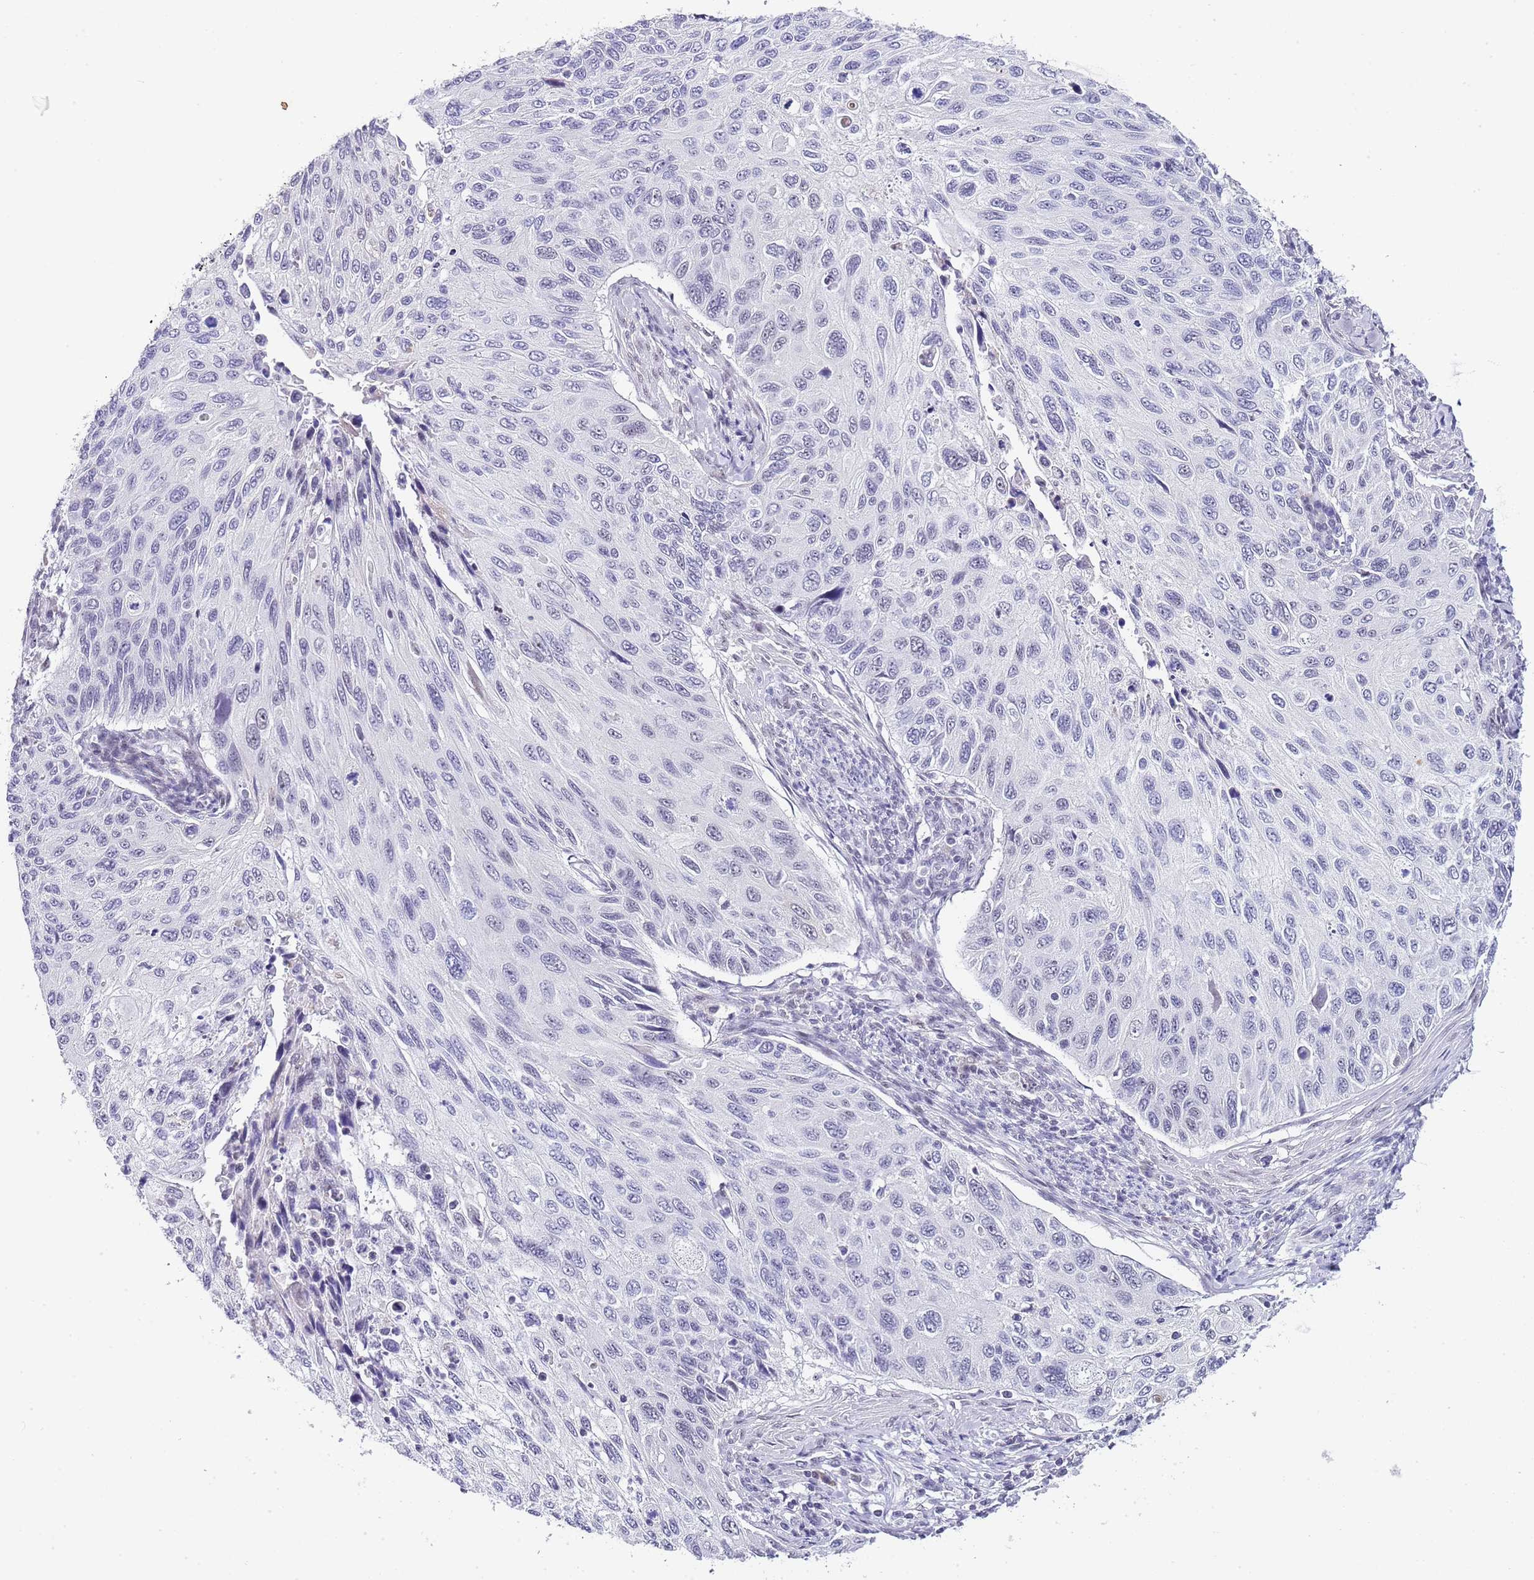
{"staining": {"intensity": "negative", "quantity": "none", "location": "none"}, "tissue": "cervical cancer", "cell_type": "Tumor cells", "image_type": "cancer", "snomed": [{"axis": "morphology", "description": "Squamous cell carcinoma, NOS"}, {"axis": "topography", "description": "Cervix"}], "caption": "Immunohistochemistry of human cervical cancer (squamous cell carcinoma) displays no expression in tumor cells.", "gene": "NOP56", "patient": {"sex": "female", "age": 70}}